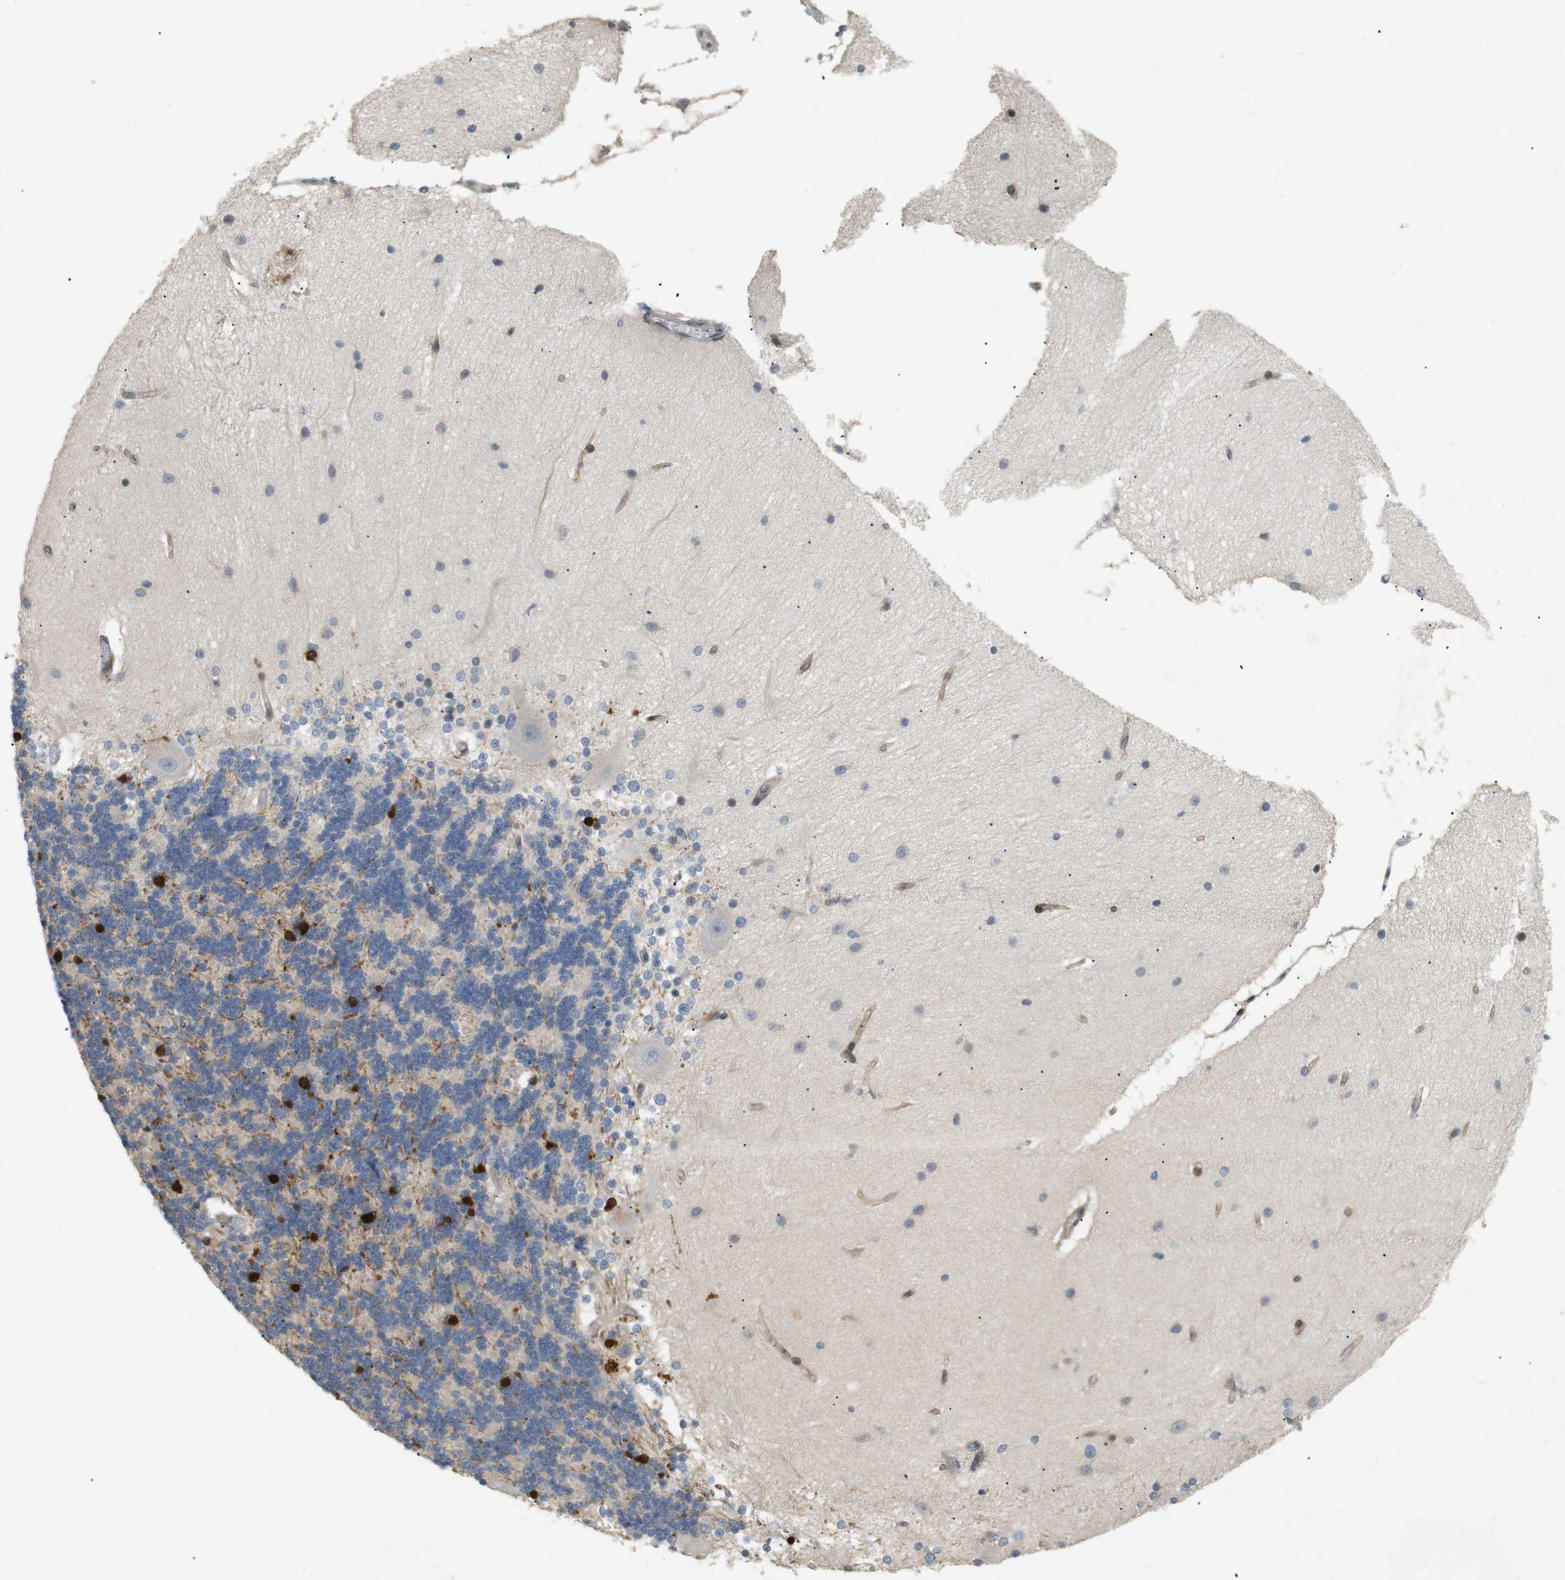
{"staining": {"intensity": "strong", "quantity": "<25%", "location": "cytoplasmic/membranous"}, "tissue": "cerebellum", "cell_type": "Cells in granular layer", "image_type": "normal", "snomed": [{"axis": "morphology", "description": "Normal tissue, NOS"}, {"axis": "topography", "description": "Cerebellum"}], "caption": "IHC of unremarkable cerebellum reveals medium levels of strong cytoplasmic/membranous positivity in approximately <25% of cells in granular layer. (DAB = brown stain, brightfield microscopy at high magnification).", "gene": "PPP1R14A", "patient": {"sex": "female", "age": 54}}